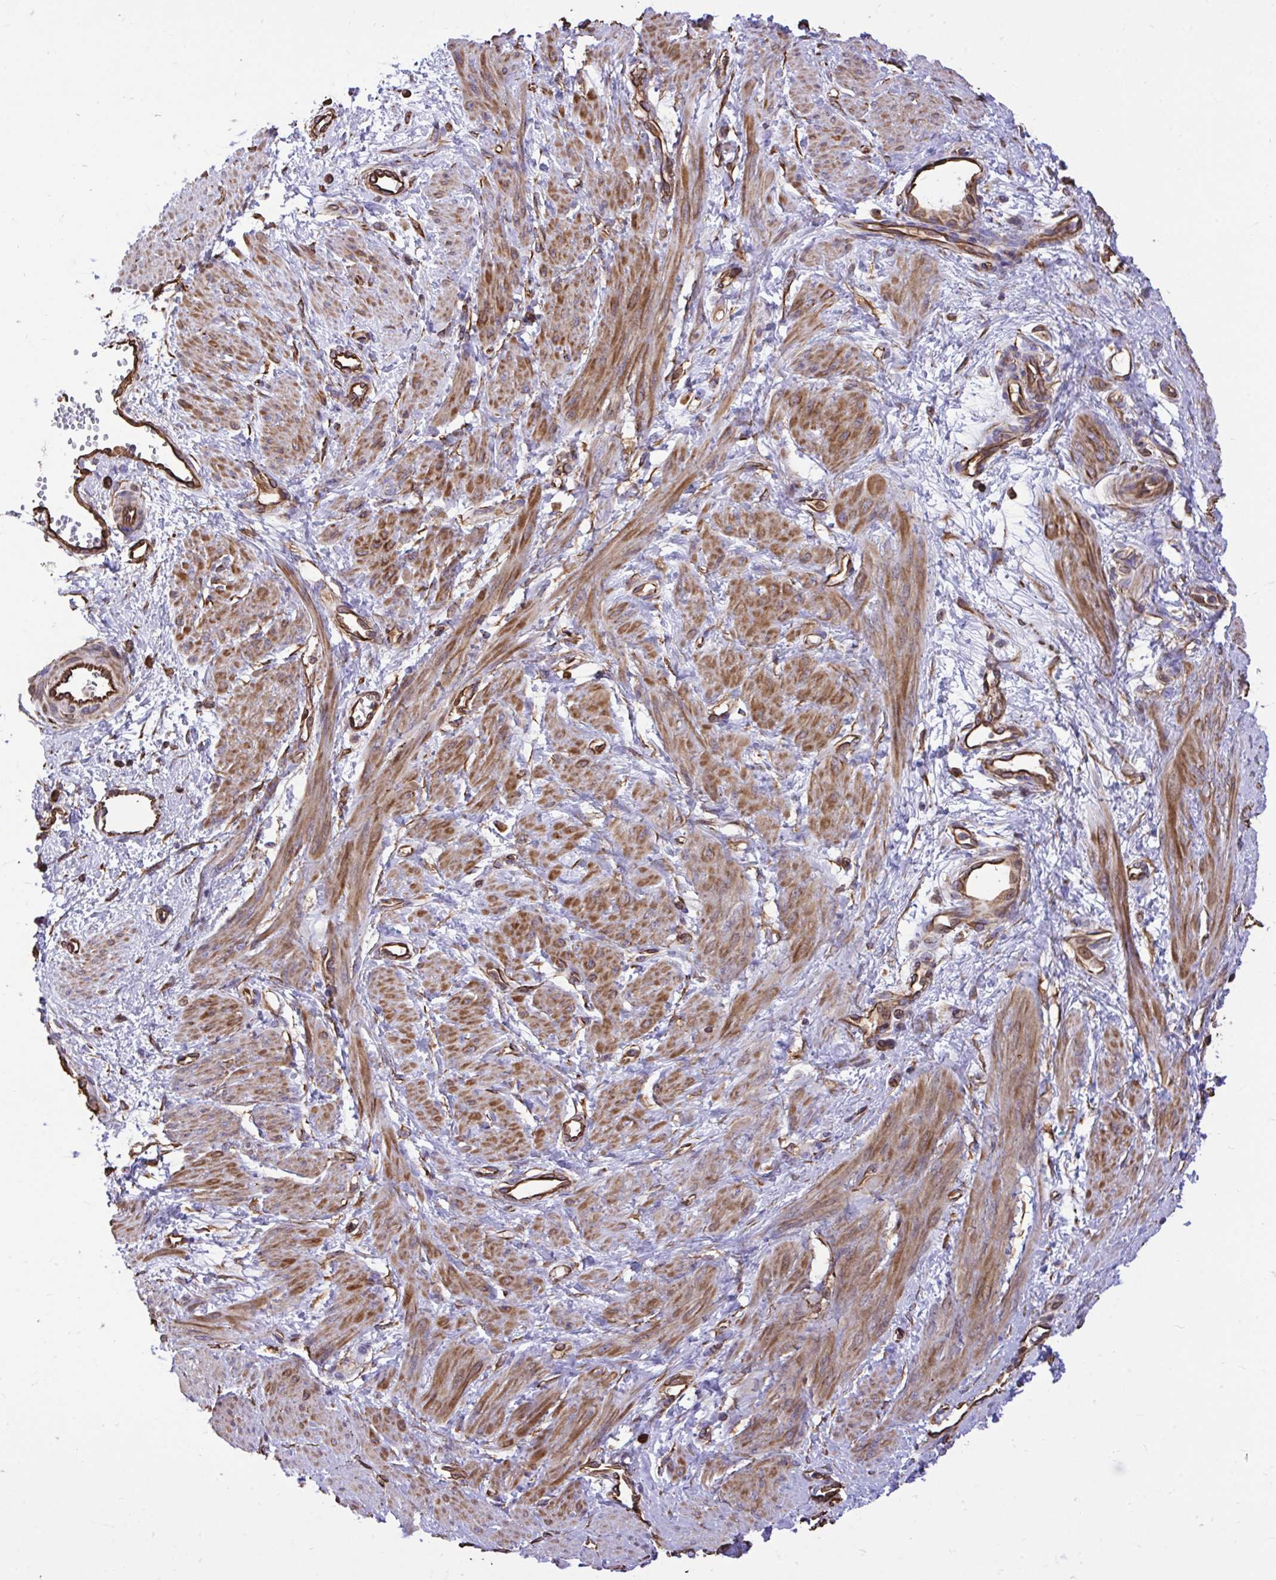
{"staining": {"intensity": "moderate", "quantity": ">75%", "location": "cytoplasmic/membranous"}, "tissue": "smooth muscle", "cell_type": "Smooth muscle cells", "image_type": "normal", "snomed": [{"axis": "morphology", "description": "Normal tissue, NOS"}, {"axis": "topography", "description": "Smooth muscle"}, {"axis": "topography", "description": "Uterus"}], "caption": "Protein staining demonstrates moderate cytoplasmic/membranous expression in about >75% of smooth muscle cells in unremarkable smooth muscle.", "gene": "RNF103", "patient": {"sex": "female", "age": 39}}